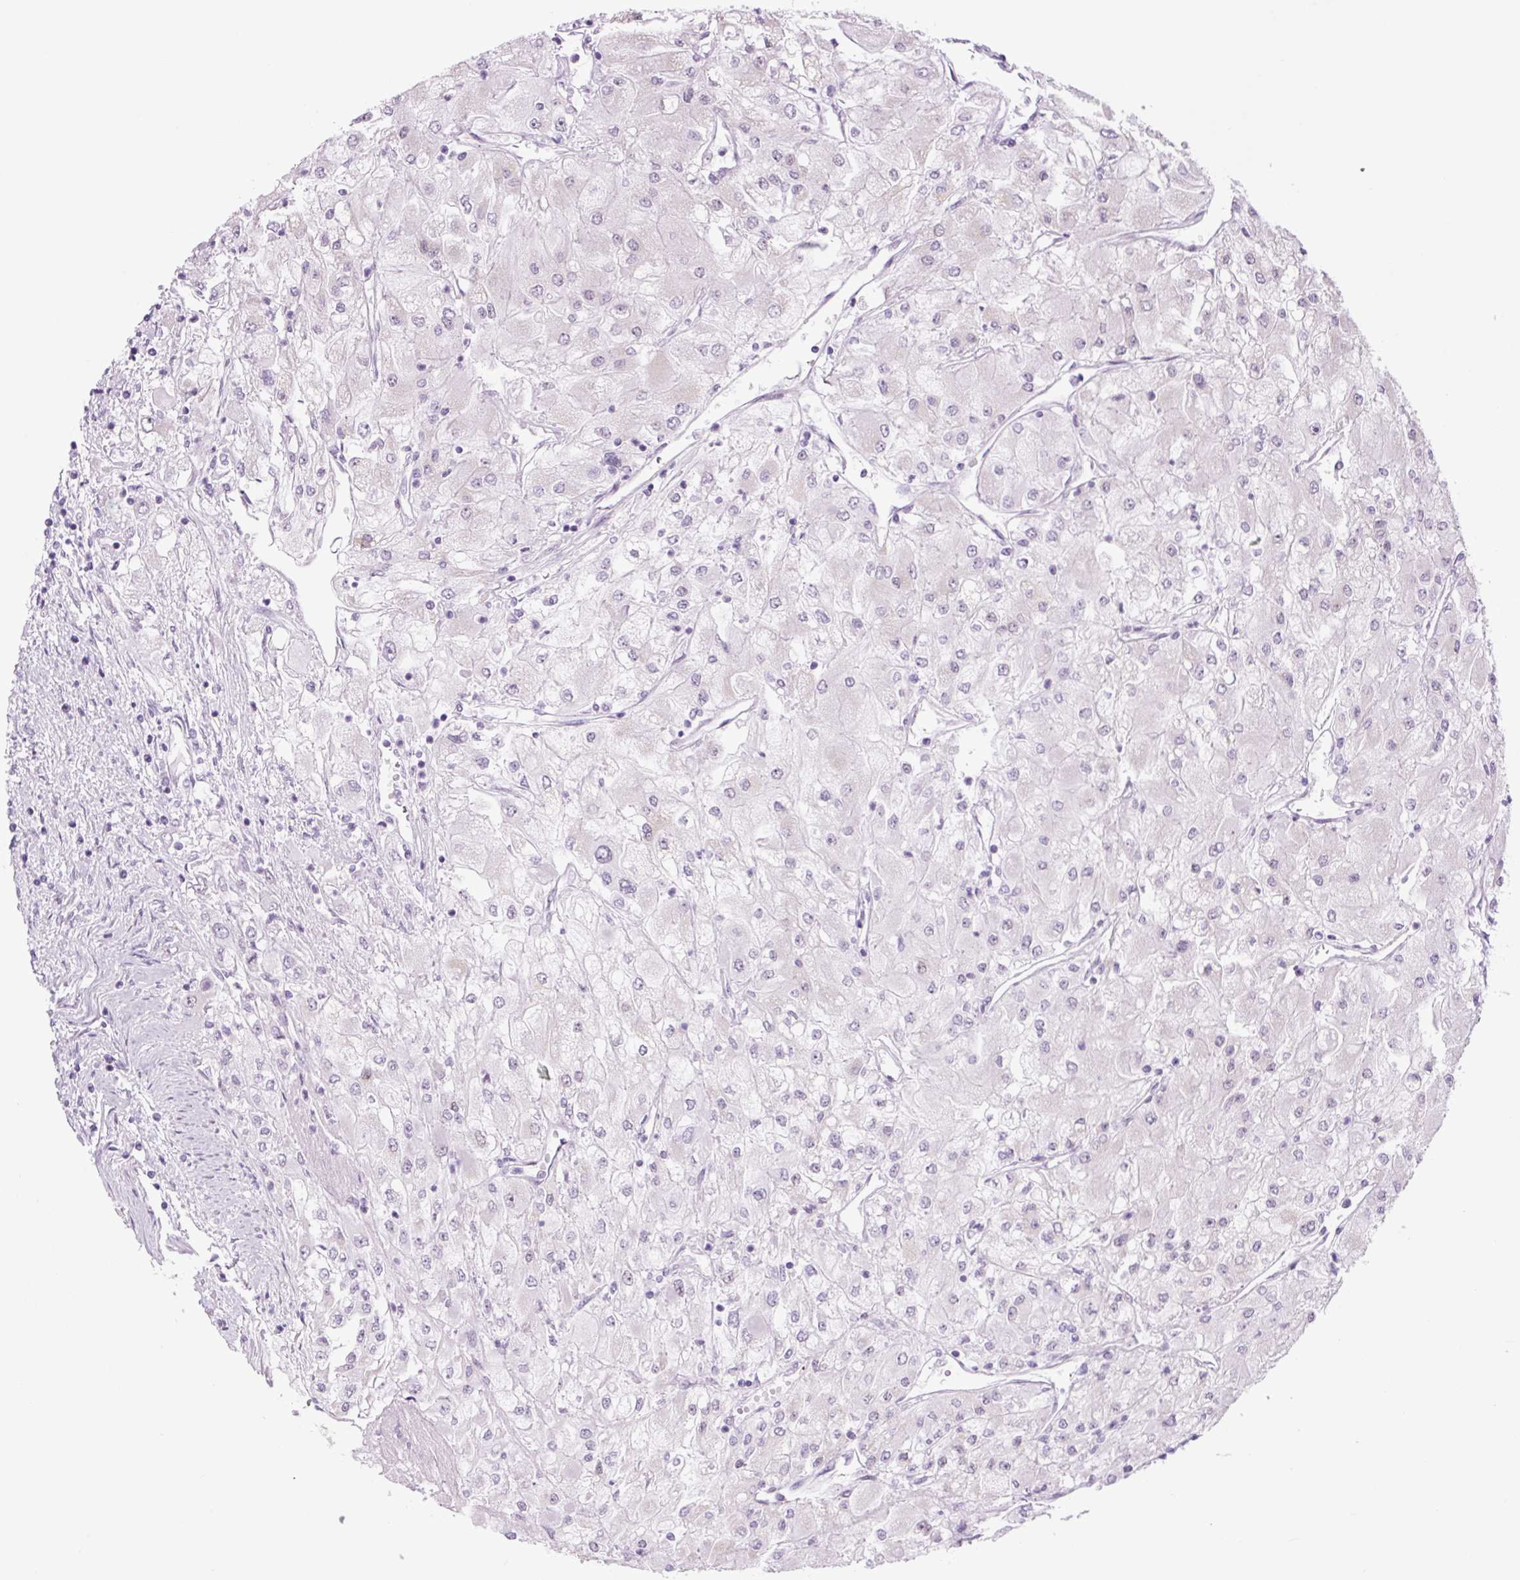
{"staining": {"intensity": "negative", "quantity": "none", "location": "none"}, "tissue": "renal cancer", "cell_type": "Tumor cells", "image_type": "cancer", "snomed": [{"axis": "morphology", "description": "Adenocarcinoma, NOS"}, {"axis": "topography", "description": "Kidney"}], "caption": "IHC histopathology image of neoplastic tissue: renal adenocarcinoma stained with DAB exhibits no significant protein staining in tumor cells.", "gene": "RRS1", "patient": {"sex": "male", "age": 80}}